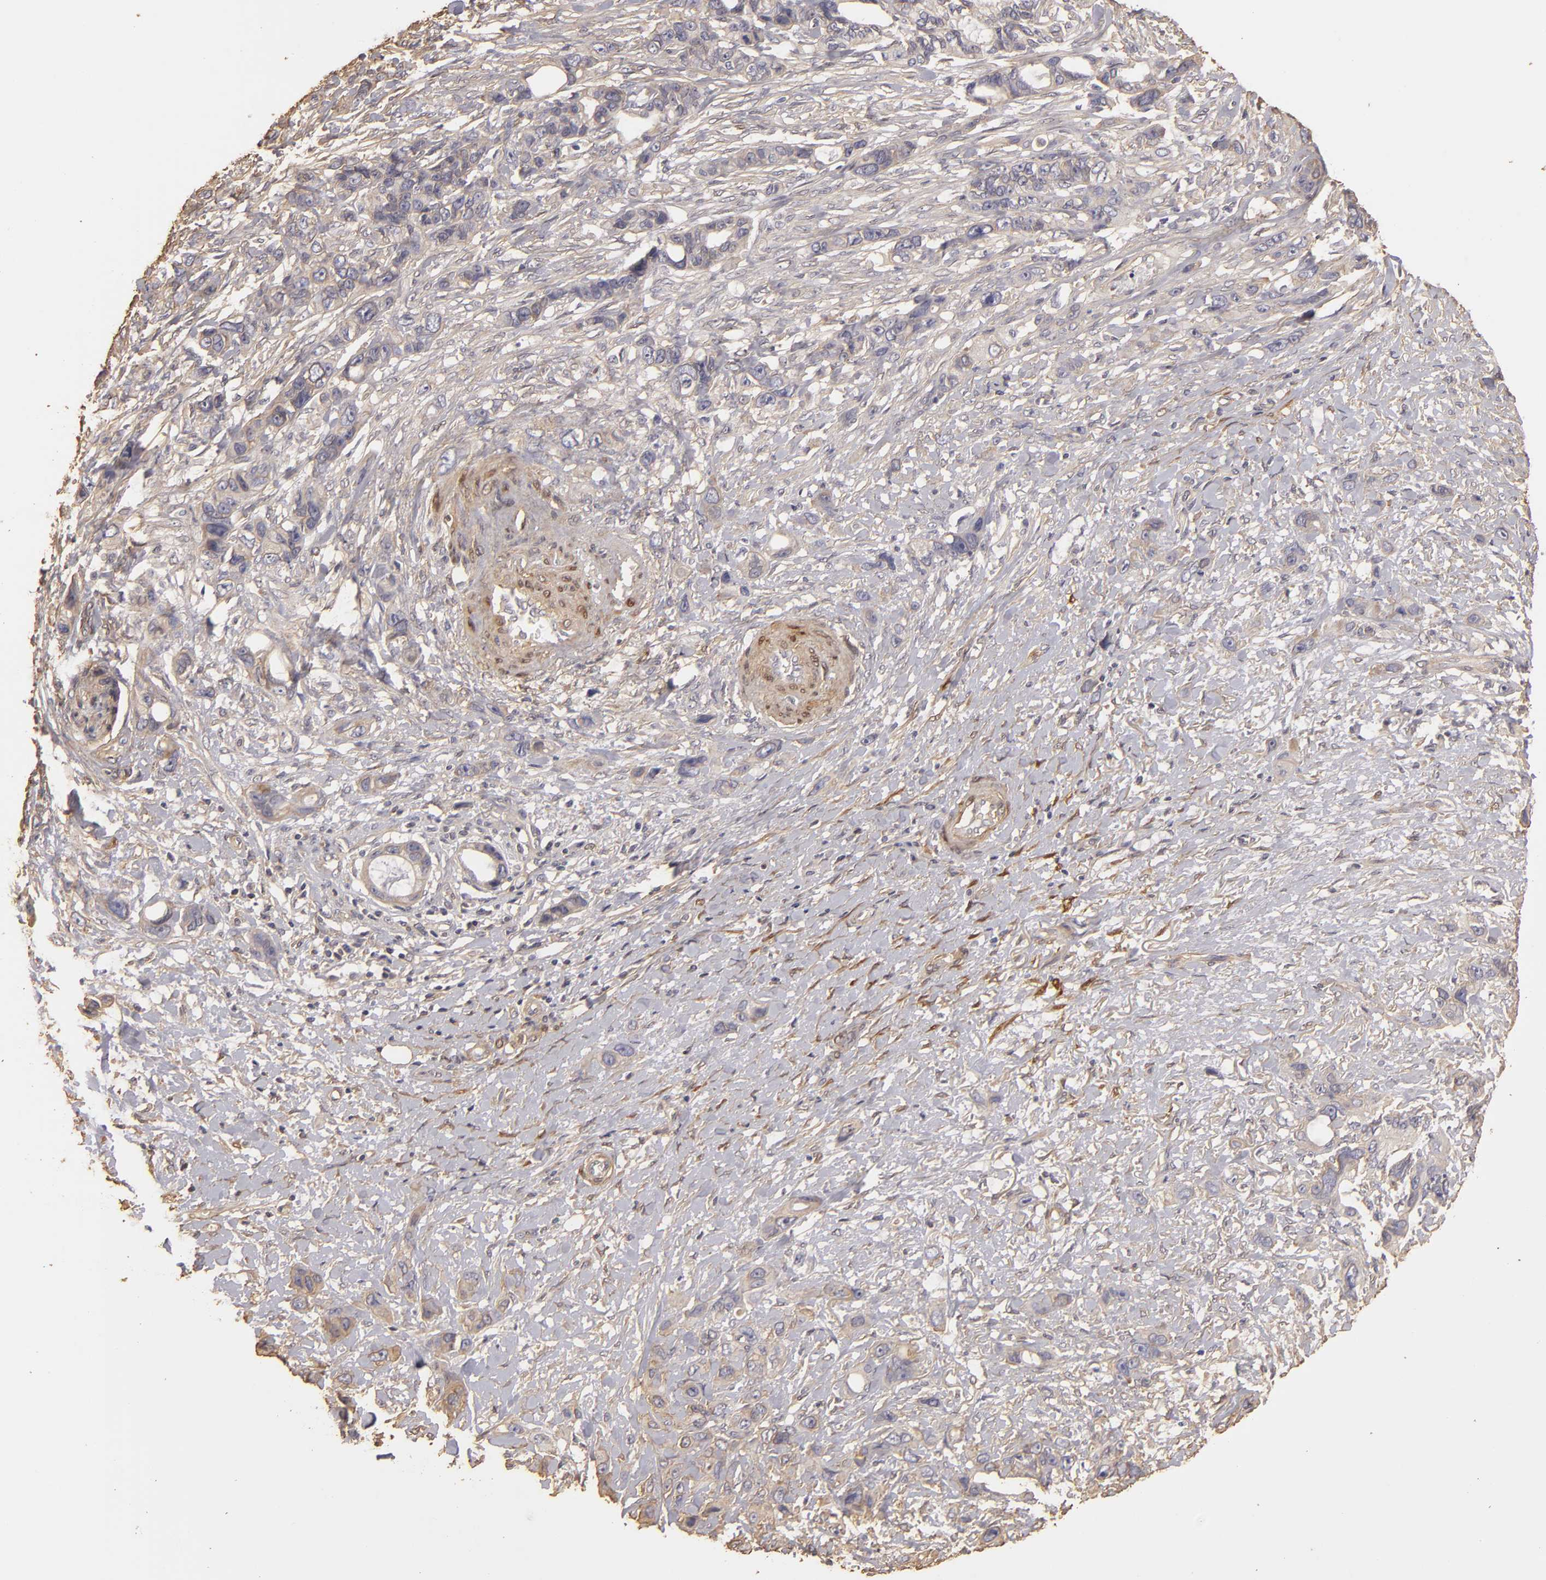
{"staining": {"intensity": "weak", "quantity": ">75%", "location": "cytoplasmic/membranous"}, "tissue": "stomach cancer", "cell_type": "Tumor cells", "image_type": "cancer", "snomed": [{"axis": "morphology", "description": "Adenocarcinoma, NOS"}, {"axis": "topography", "description": "Stomach, upper"}], "caption": "Tumor cells reveal weak cytoplasmic/membranous staining in approximately >75% of cells in adenocarcinoma (stomach). Nuclei are stained in blue.", "gene": "HSPB6", "patient": {"sex": "male", "age": 47}}